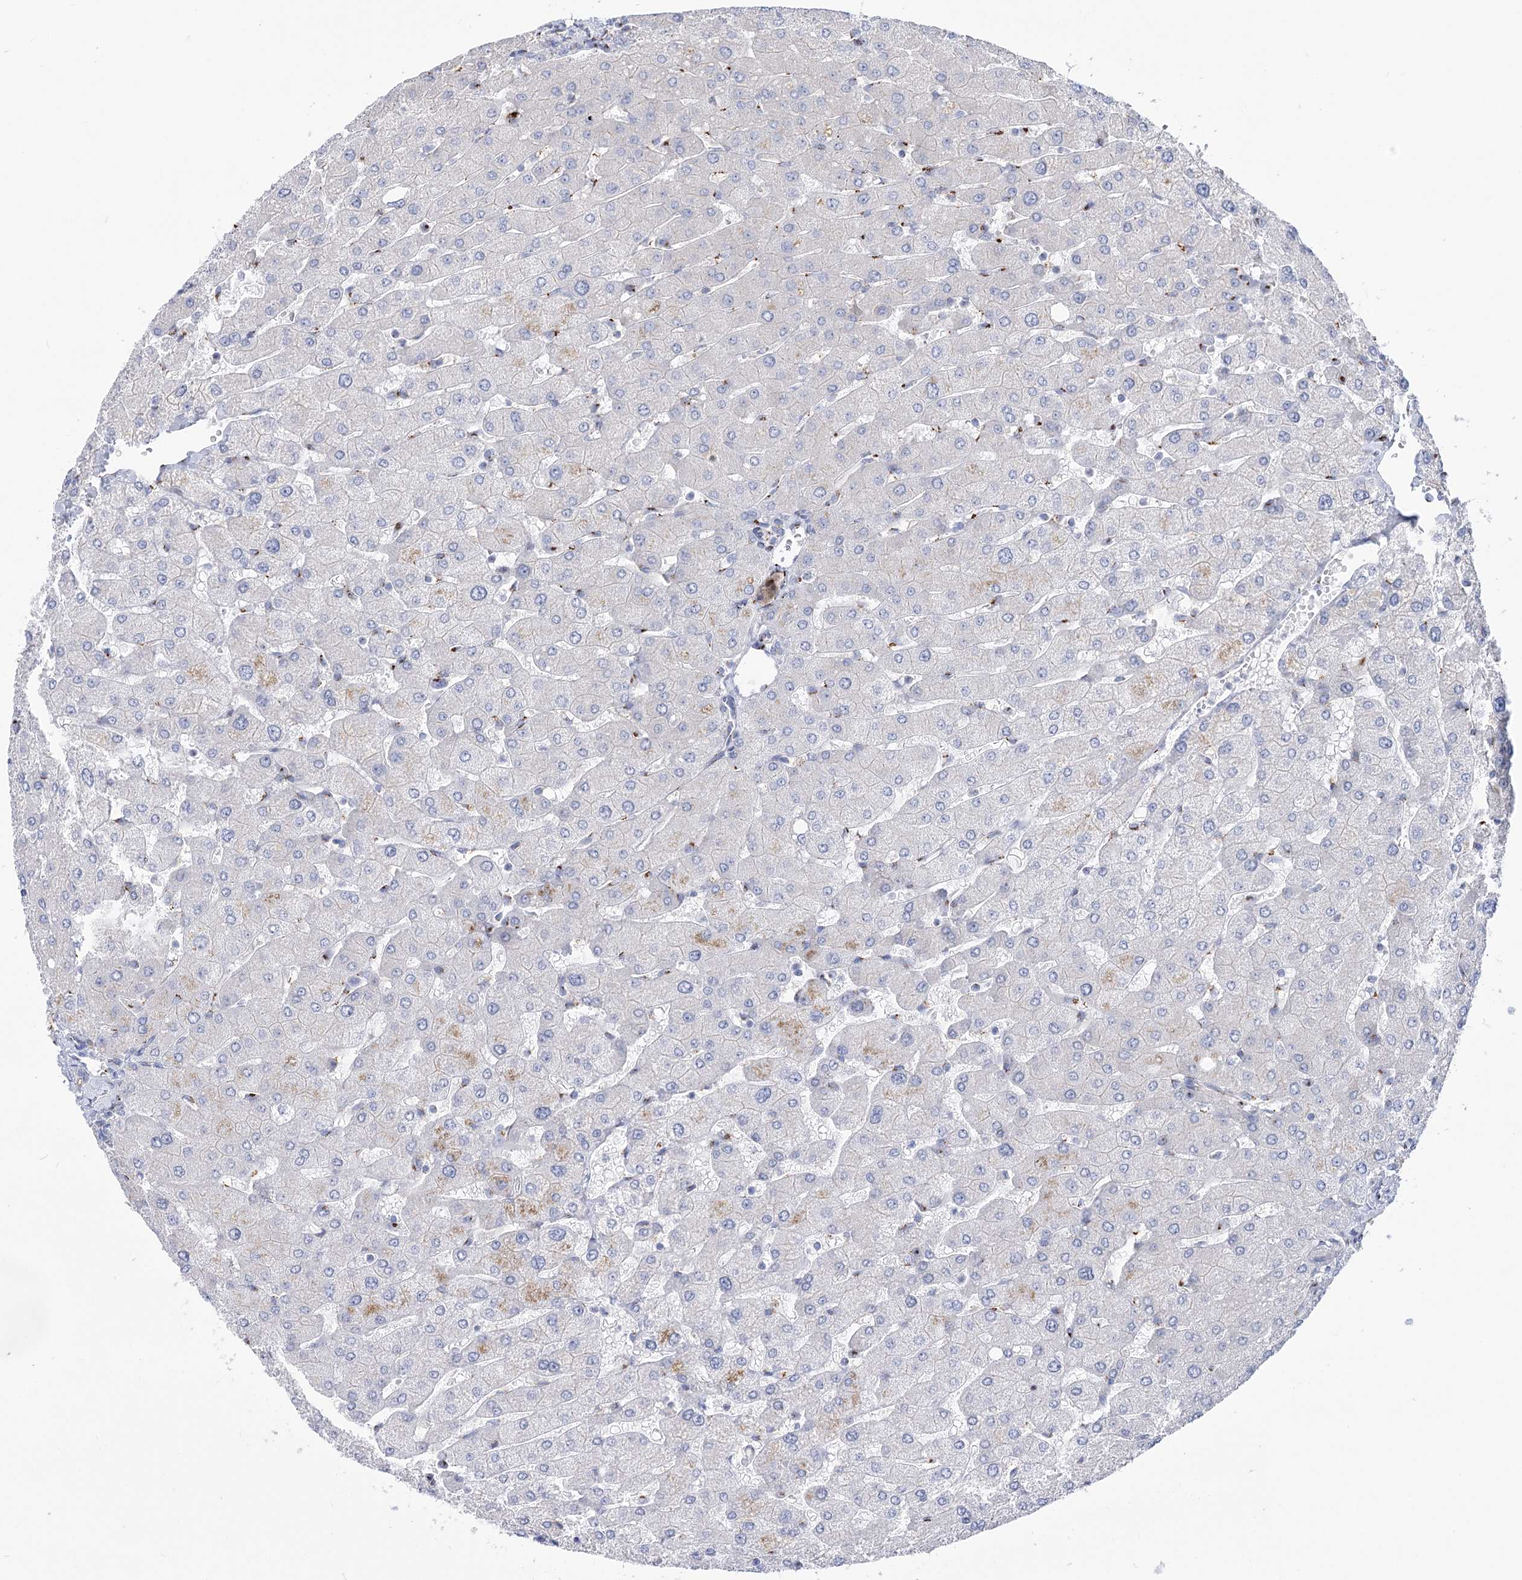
{"staining": {"intensity": "negative", "quantity": "none", "location": "none"}, "tissue": "liver", "cell_type": "Cholangiocytes", "image_type": "normal", "snomed": [{"axis": "morphology", "description": "Normal tissue, NOS"}, {"axis": "topography", "description": "Liver"}], "caption": "DAB immunohistochemical staining of unremarkable liver reveals no significant expression in cholangiocytes.", "gene": "TMEM165", "patient": {"sex": "male", "age": 55}}